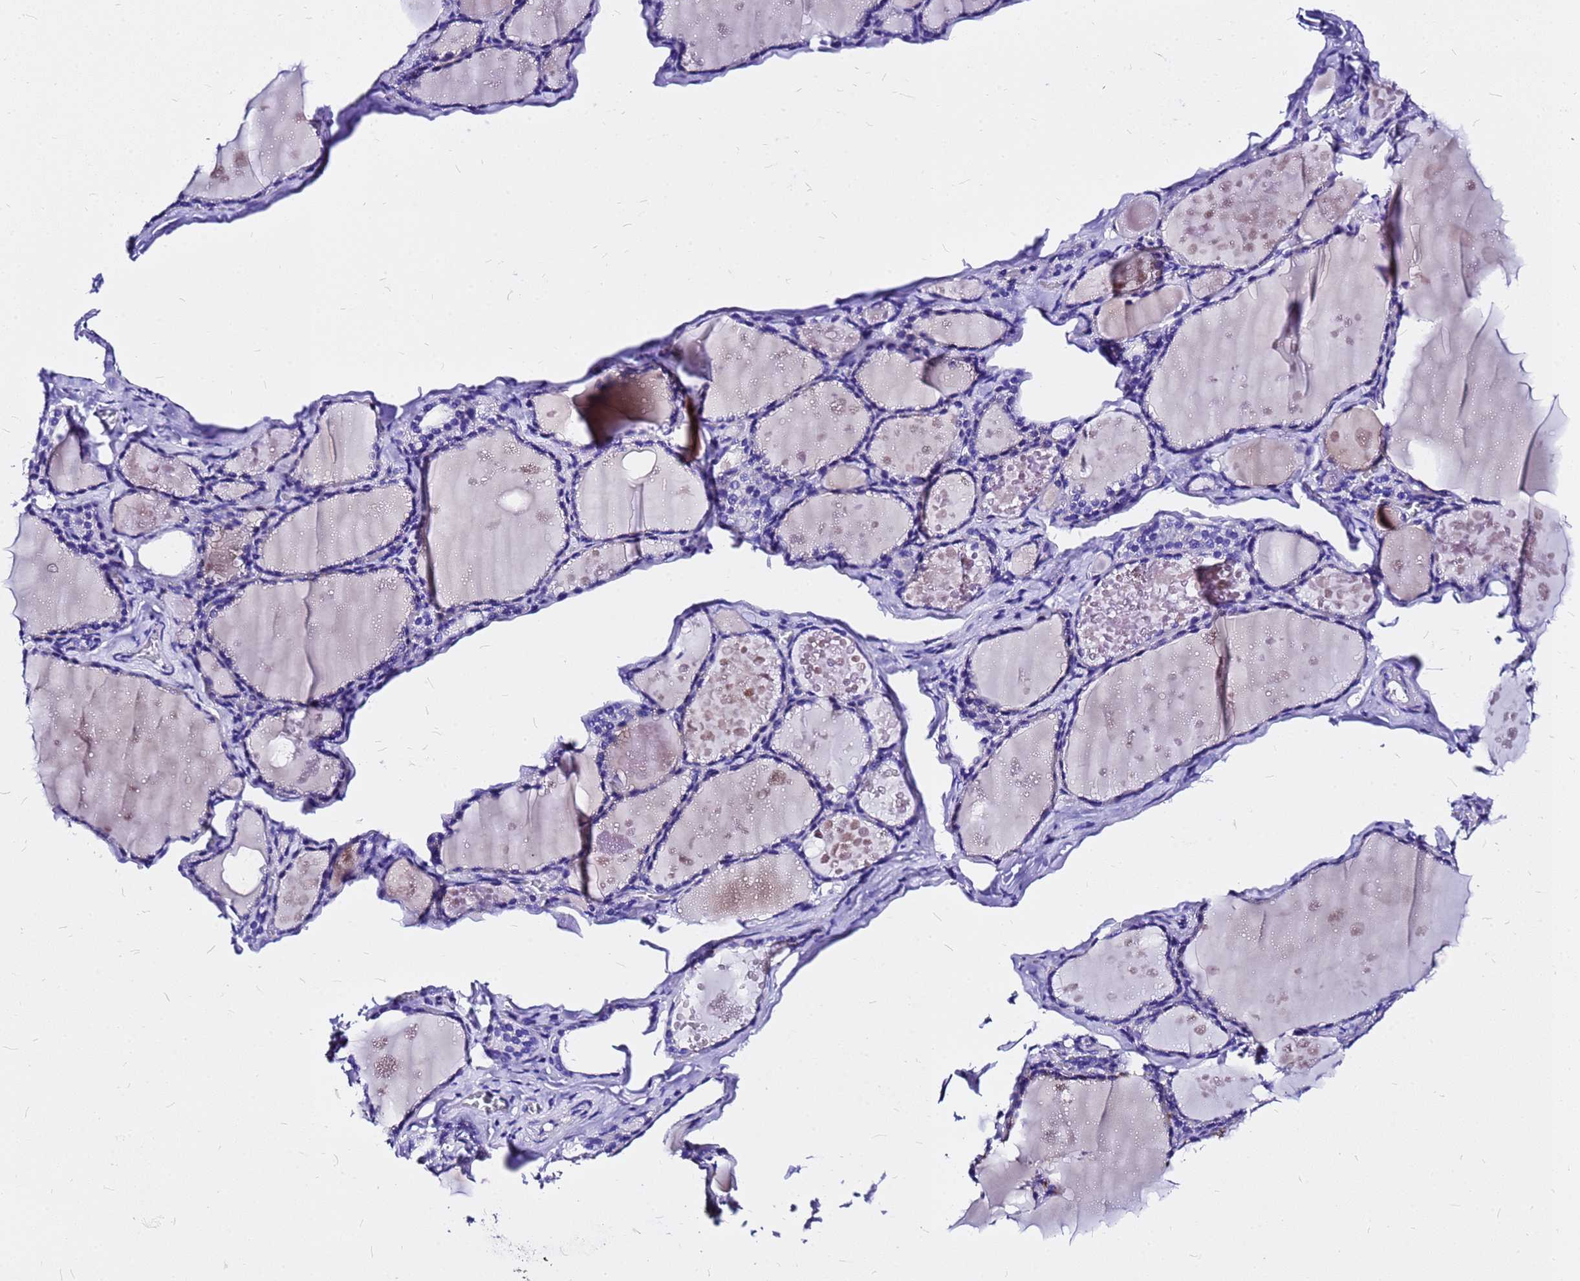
{"staining": {"intensity": "negative", "quantity": "none", "location": "none"}, "tissue": "thyroid gland", "cell_type": "Glandular cells", "image_type": "normal", "snomed": [{"axis": "morphology", "description": "Normal tissue, NOS"}, {"axis": "topography", "description": "Thyroid gland"}], "caption": "Immunohistochemical staining of benign human thyroid gland reveals no significant staining in glandular cells.", "gene": "HERC4", "patient": {"sex": "male", "age": 56}}